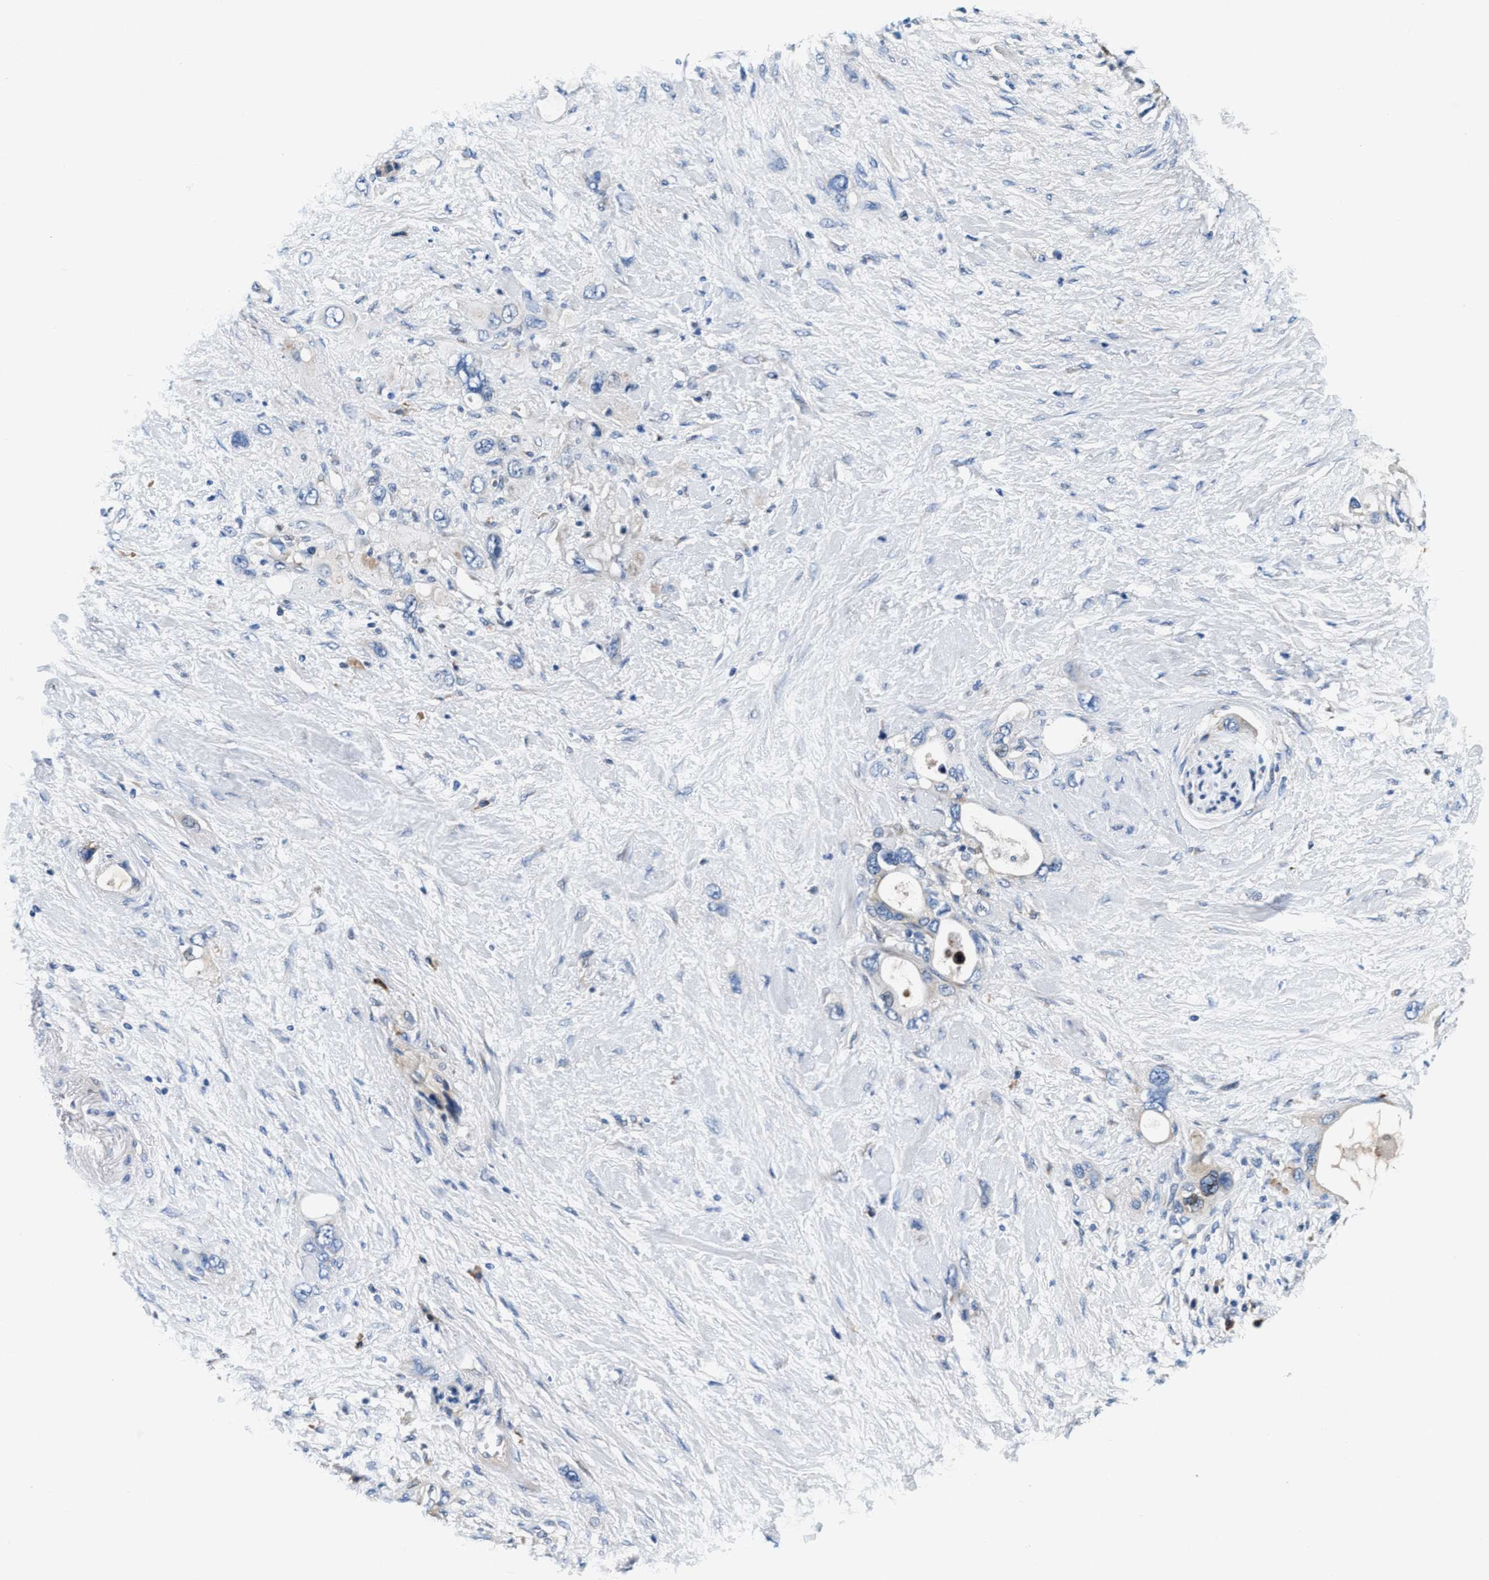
{"staining": {"intensity": "moderate", "quantity": "<25%", "location": "cytoplasmic/membranous"}, "tissue": "pancreatic cancer", "cell_type": "Tumor cells", "image_type": "cancer", "snomed": [{"axis": "morphology", "description": "Adenocarcinoma, NOS"}, {"axis": "topography", "description": "Pancreas"}], "caption": "The immunohistochemical stain highlights moderate cytoplasmic/membranous expression in tumor cells of pancreatic adenocarcinoma tissue.", "gene": "SLFN11", "patient": {"sex": "female", "age": 56}}